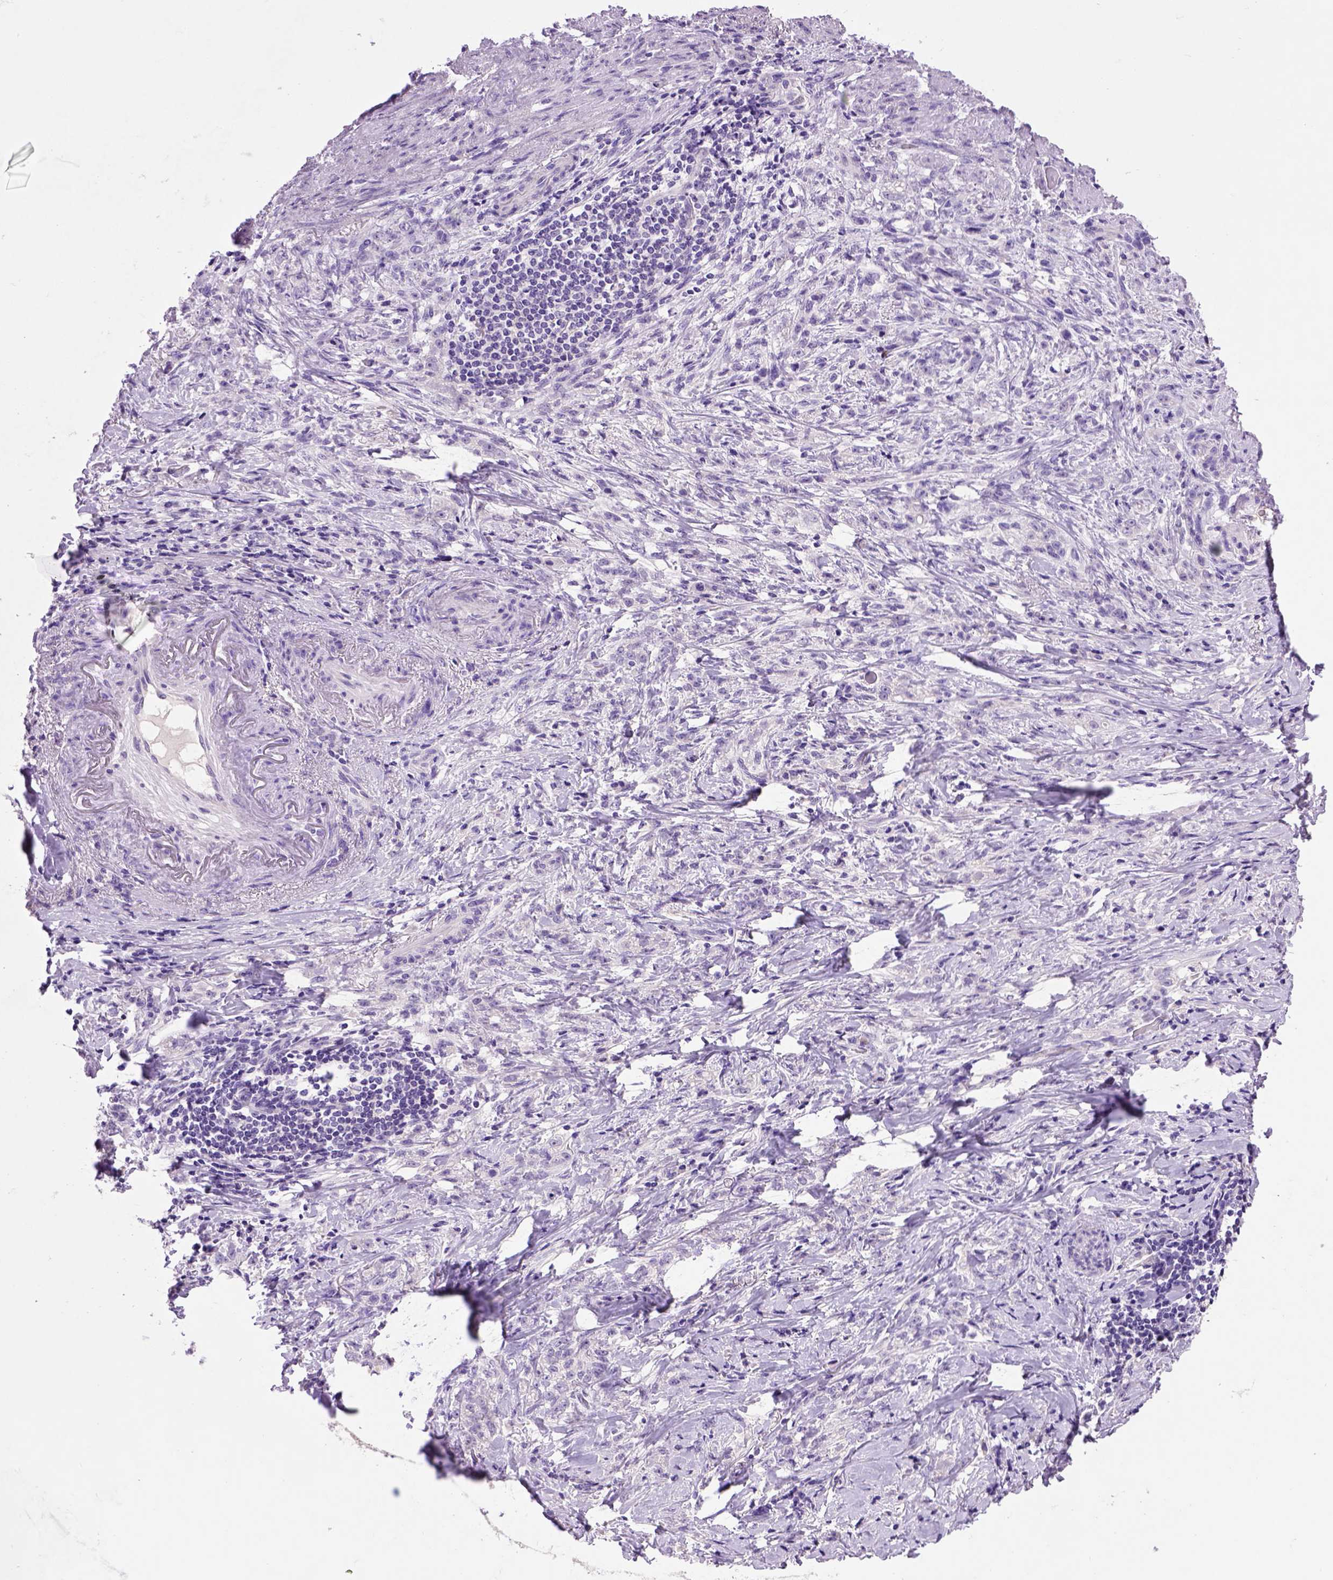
{"staining": {"intensity": "negative", "quantity": "none", "location": "none"}, "tissue": "stomach cancer", "cell_type": "Tumor cells", "image_type": "cancer", "snomed": [{"axis": "morphology", "description": "Adenocarcinoma, NOS"}, {"axis": "topography", "description": "Stomach, lower"}], "caption": "This is a image of IHC staining of stomach cancer, which shows no expression in tumor cells.", "gene": "CDH1", "patient": {"sex": "male", "age": 88}}